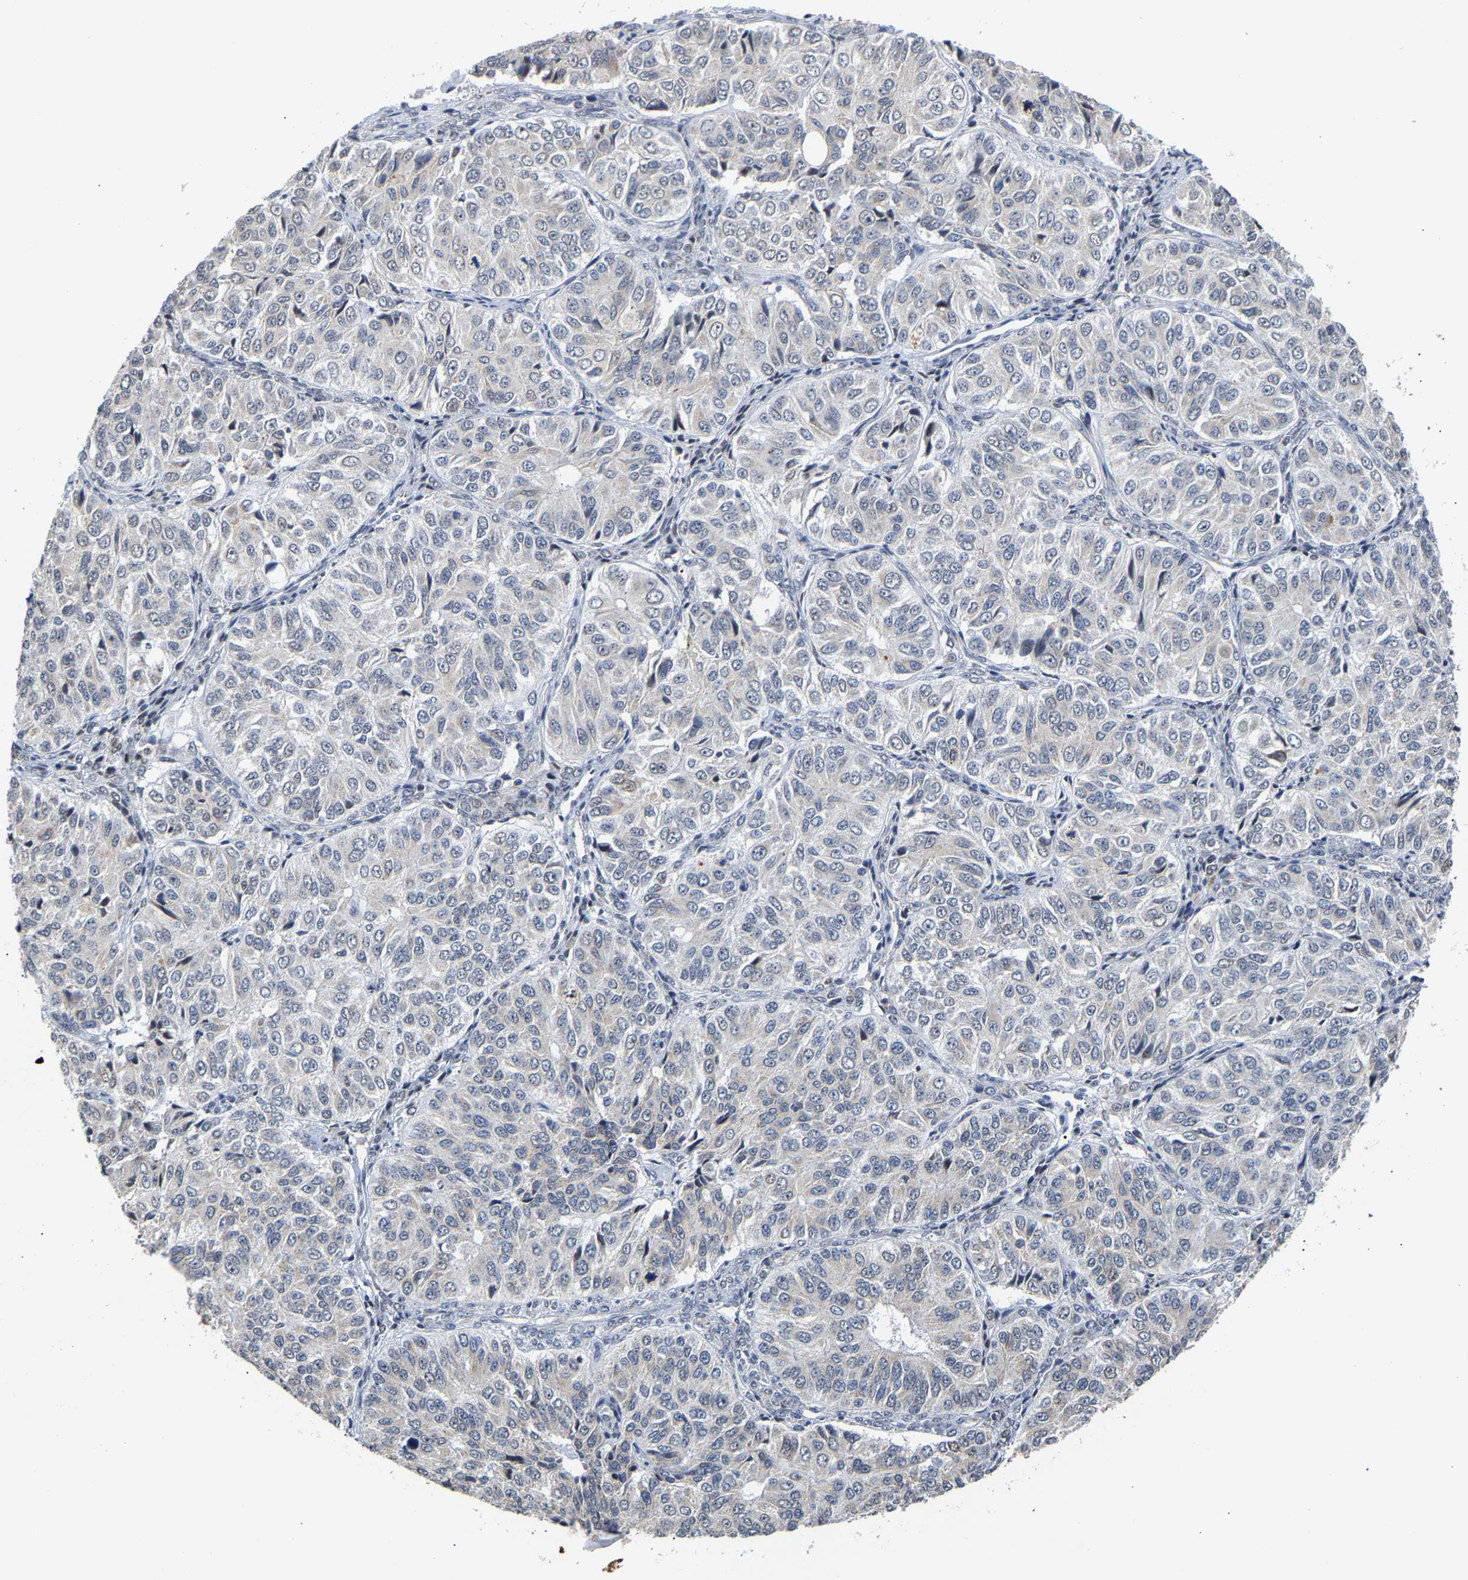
{"staining": {"intensity": "negative", "quantity": "none", "location": "none"}, "tissue": "ovarian cancer", "cell_type": "Tumor cells", "image_type": "cancer", "snomed": [{"axis": "morphology", "description": "Carcinoma, endometroid"}, {"axis": "topography", "description": "Ovary"}], "caption": "Micrograph shows no protein positivity in tumor cells of endometroid carcinoma (ovarian) tissue. (Brightfield microscopy of DAB IHC at high magnification).", "gene": "PCNT", "patient": {"sex": "female", "age": 51}}